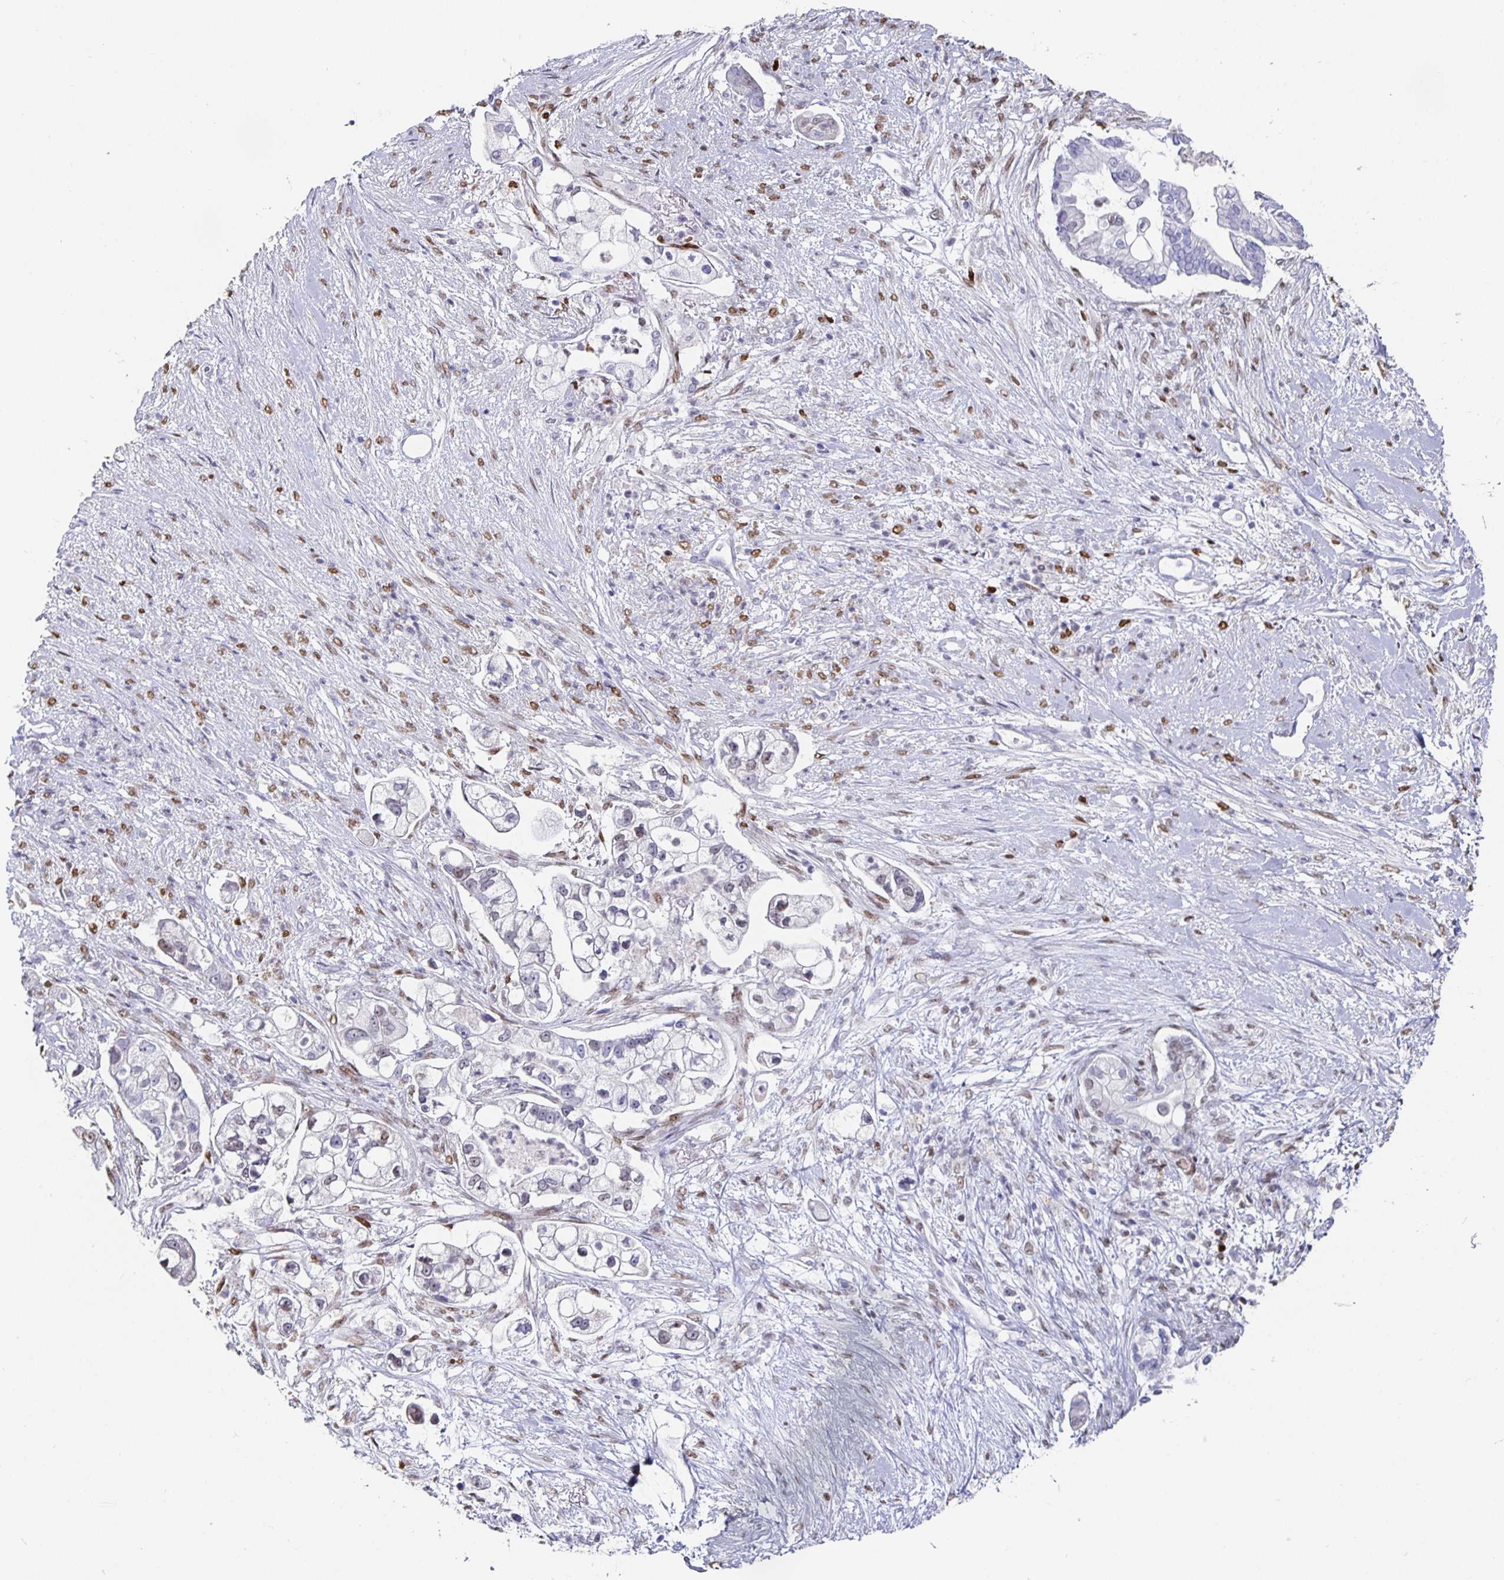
{"staining": {"intensity": "negative", "quantity": "none", "location": "none"}, "tissue": "pancreatic cancer", "cell_type": "Tumor cells", "image_type": "cancer", "snomed": [{"axis": "morphology", "description": "Adenocarcinoma, NOS"}, {"axis": "topography", "description": "Pancreas"}], "caption": "An IHC histopathology image of pancreatic cancer is shown. There is no staining in tumor cells of pancreatic cancer. (DAB immunohistochemistry (IHC) visualized using brightfield microscopy, high magnification).", "gene": "RUNX2", "patient": {"sex": "female", "age": 69}}